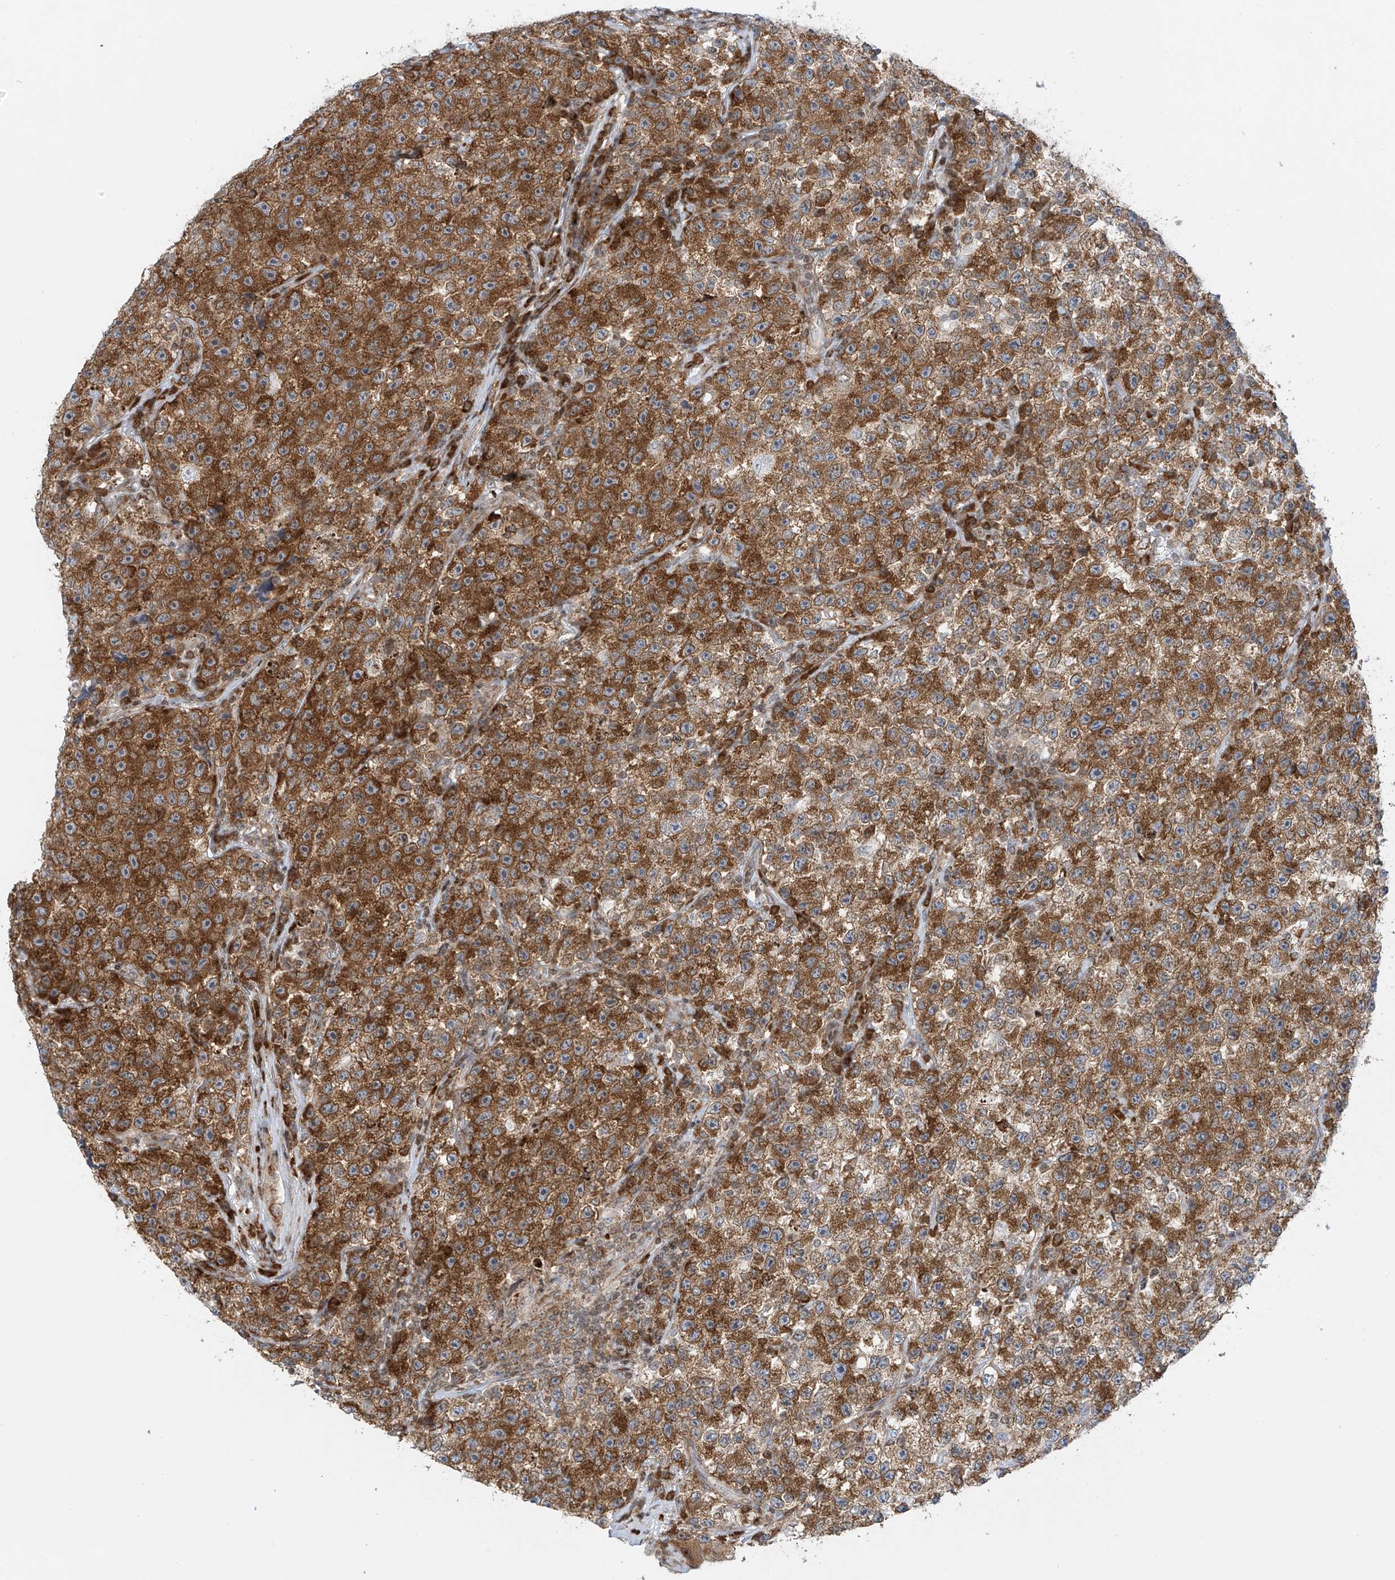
{"staining": {"intensity": "strong", "quantity": ">75%", "location": "cytoplasmic/membranous"}, "tissue": "testis cancer", "cell_type": "Tumor cells", "image_type": "cancer", "snomed": [{"axis": "morphology", "description": "Seminoma, NOS"}, {"axis": "topography", "description": "Testis"}], "caption": "Approximately >75% of tumor cells in human testis seminoma reveal strong cytoplasmic/membranous protein staining as visualized by brown immunohistochemical staining.", "gene": "EDF1", "patient": {"sex": "male", "age": 22}}